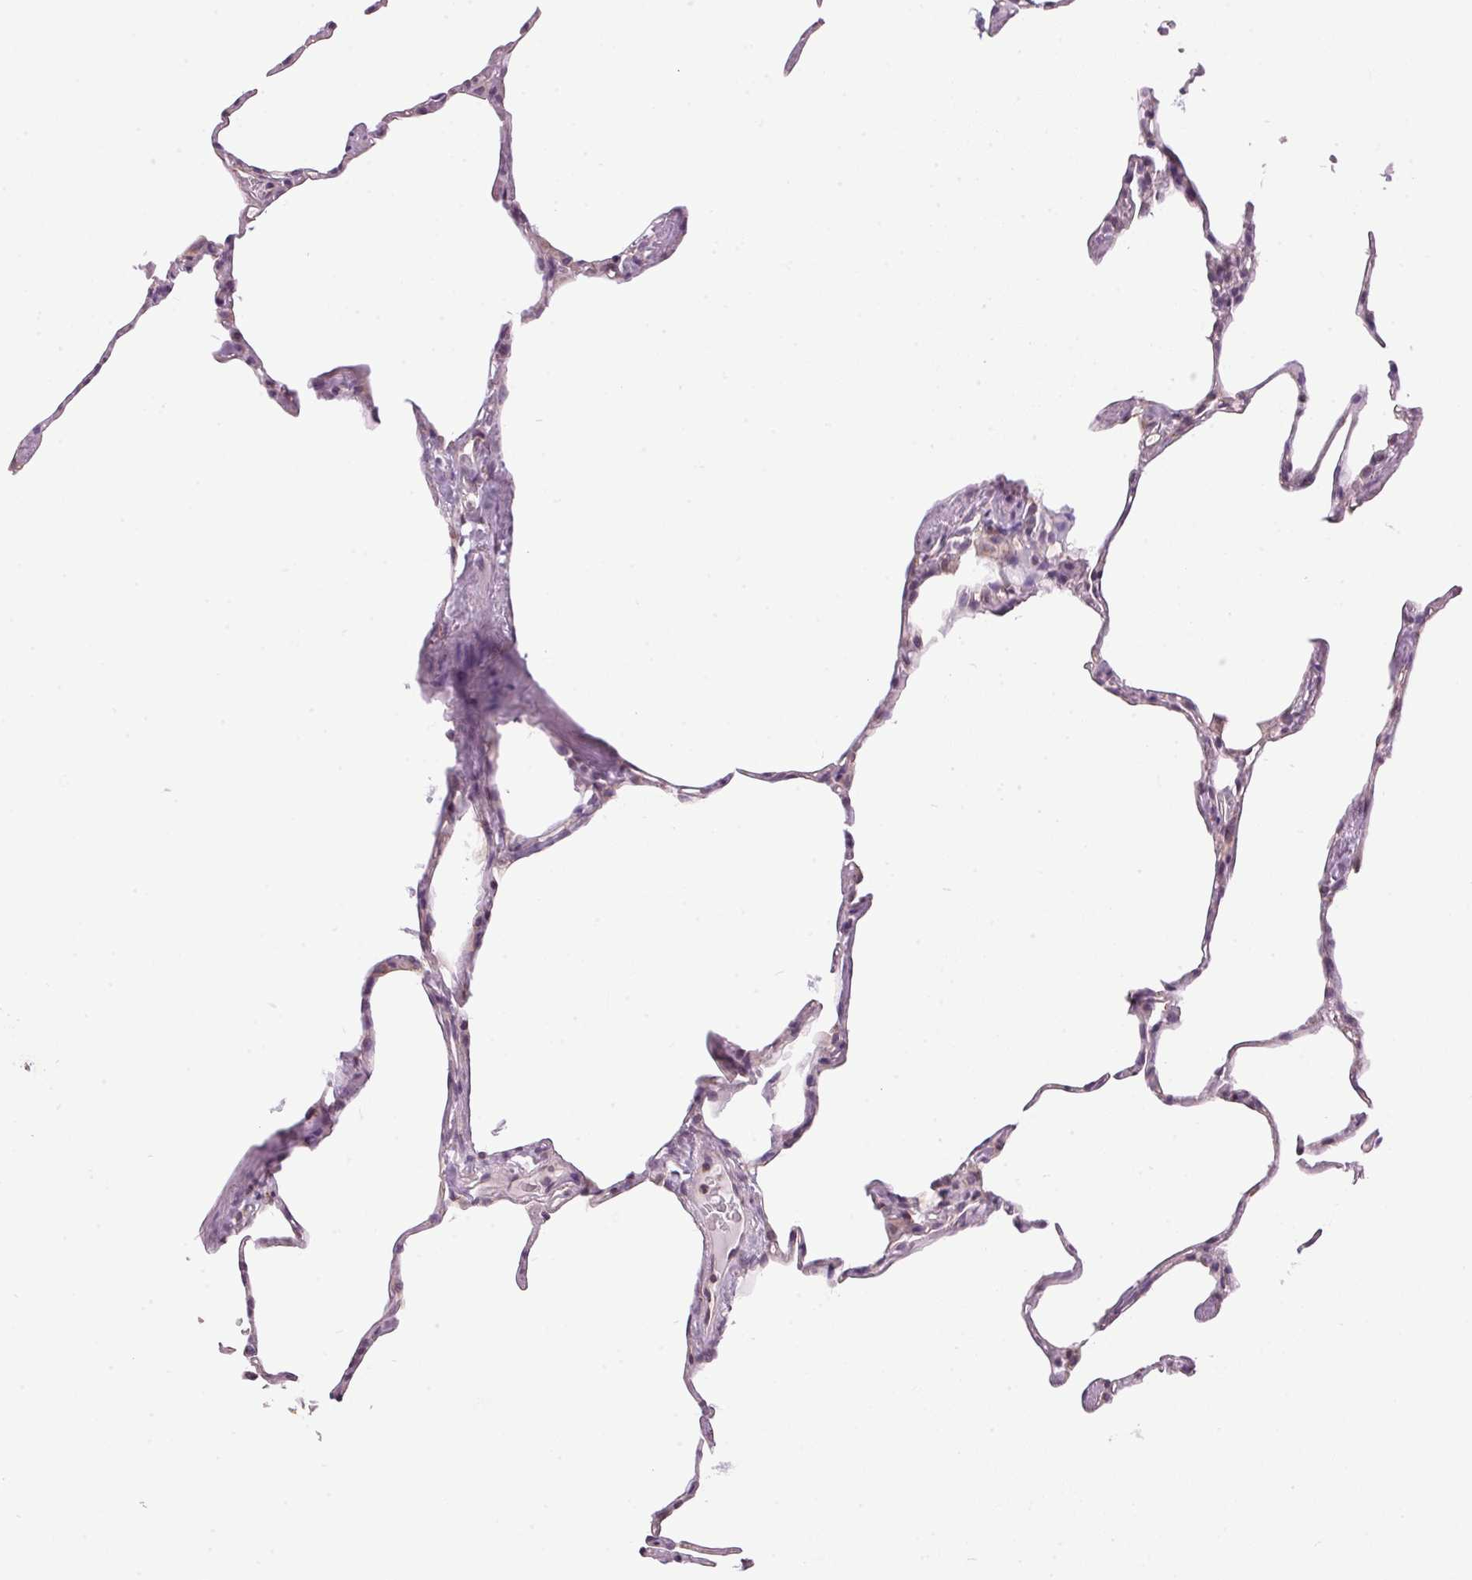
{"staining": {"intensity": "negative", "quantity": "none", "location": "none"}, "tissue": "lung", "cell_type": "Alveolar cells", "image_type": "normal", "snomed": [{"axis": "morphology", "description": "Normal tissue, NOS"}, {"axis": "topography", "description": "Lung"}], "caption": "Micrograph shows no significant protein positivity in alveolar cells of benign lung. (IHC, brightfield microscopy, high magnification).", "gene": "GOLPH3", "patient": {"sex": "male", "age": 65}}